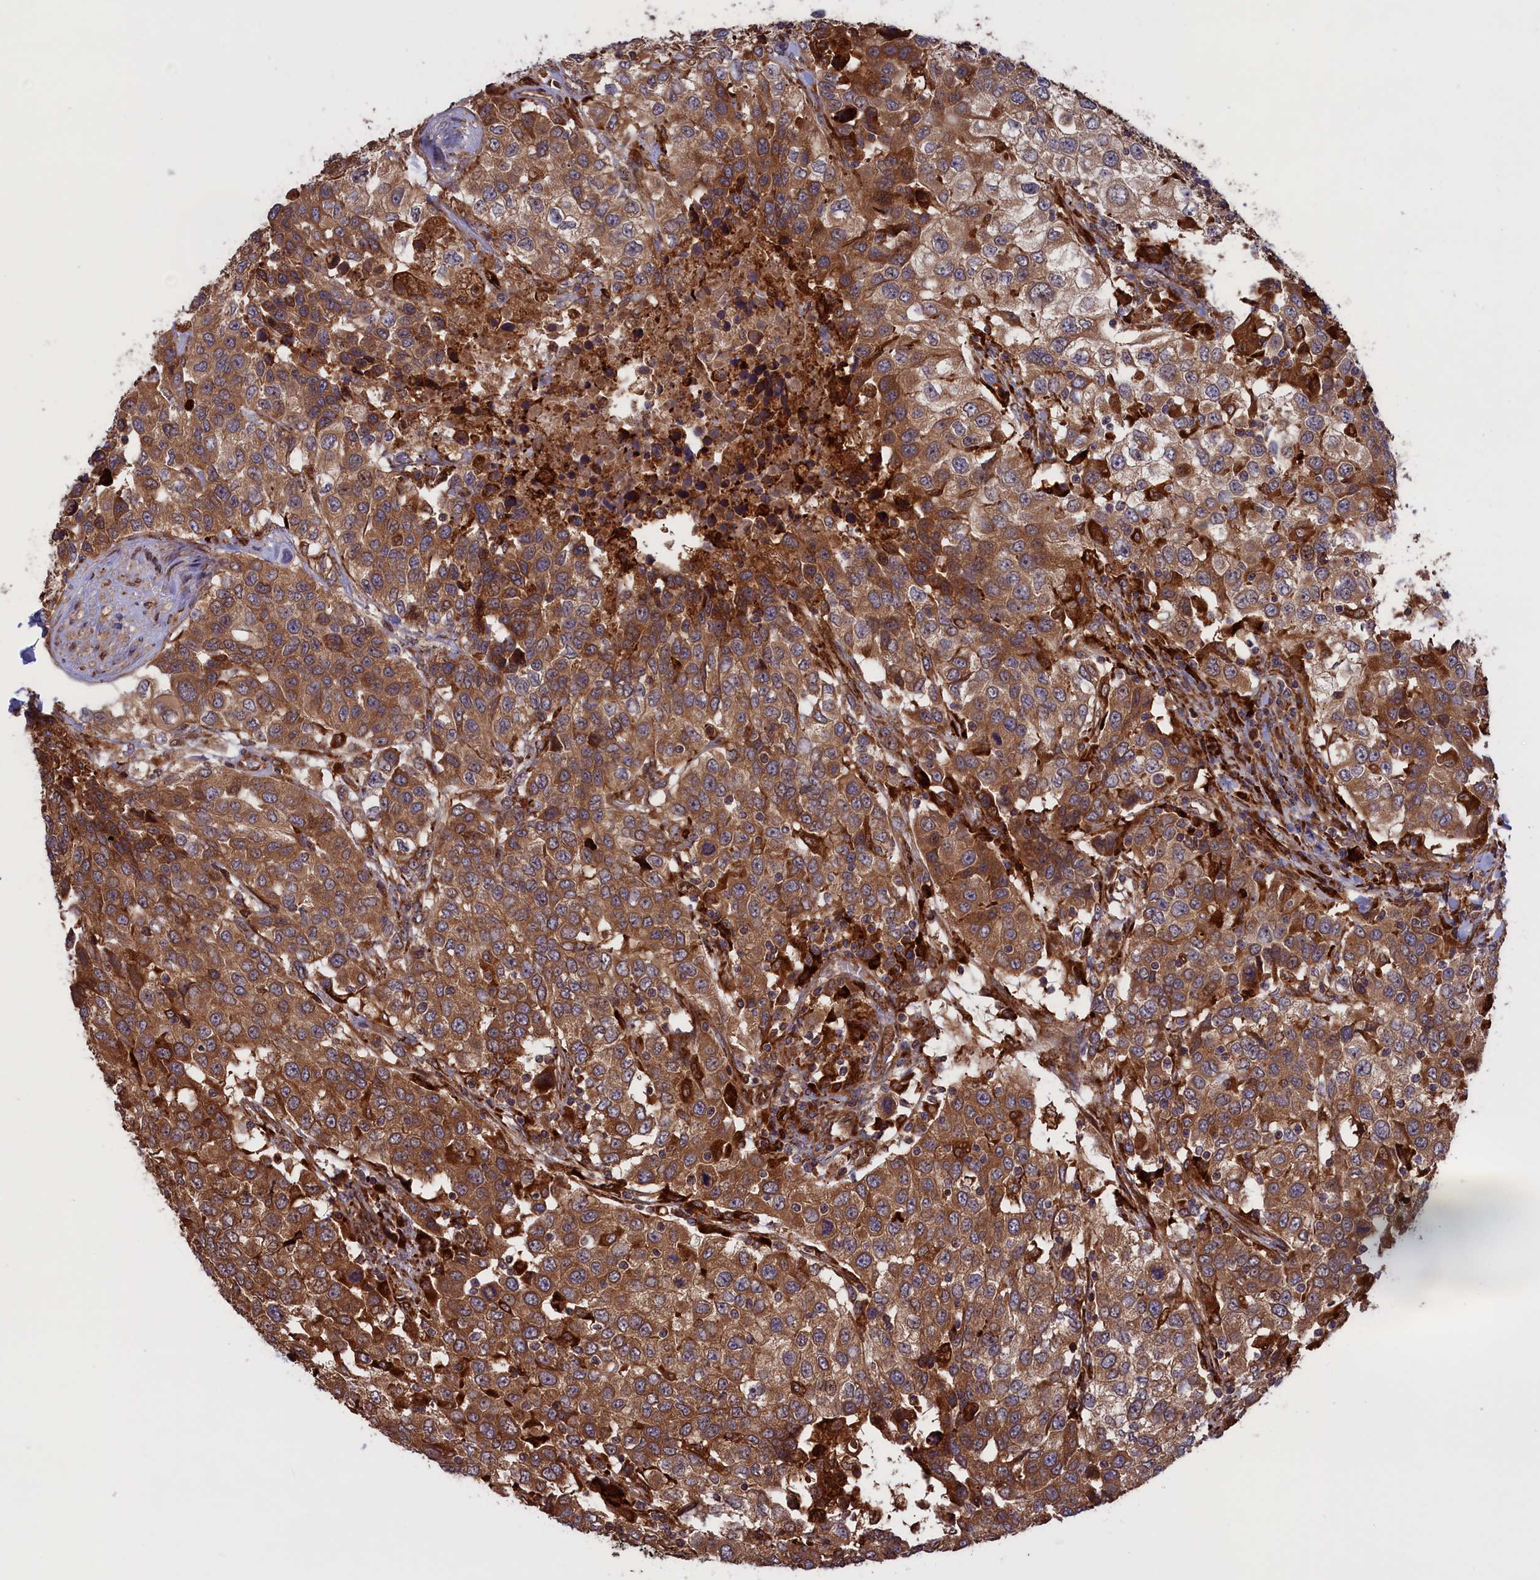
{"staining": {"intensity": "moderate", "quantity": ">75%", "location": "cytoplasmic/membranous"}, "tissue": "urothelial cancer", "cell_type": "Tumor cells", "image_type": "cancer", "snomed": [{"axis": "morphology", "description": "Urothelial carcinoma, High grade"}, {"axis": "topography", "description": "Urinary bladder"}], "caption": "This is an image of immunohistochemistry staining of high-grade urothelial carcinoma, which shows moderate positivity in the cytoplasmic/membranous of tumor cells.", "gene": "PLA2G4C", "patient": {"sex": "female", "age": 80}}